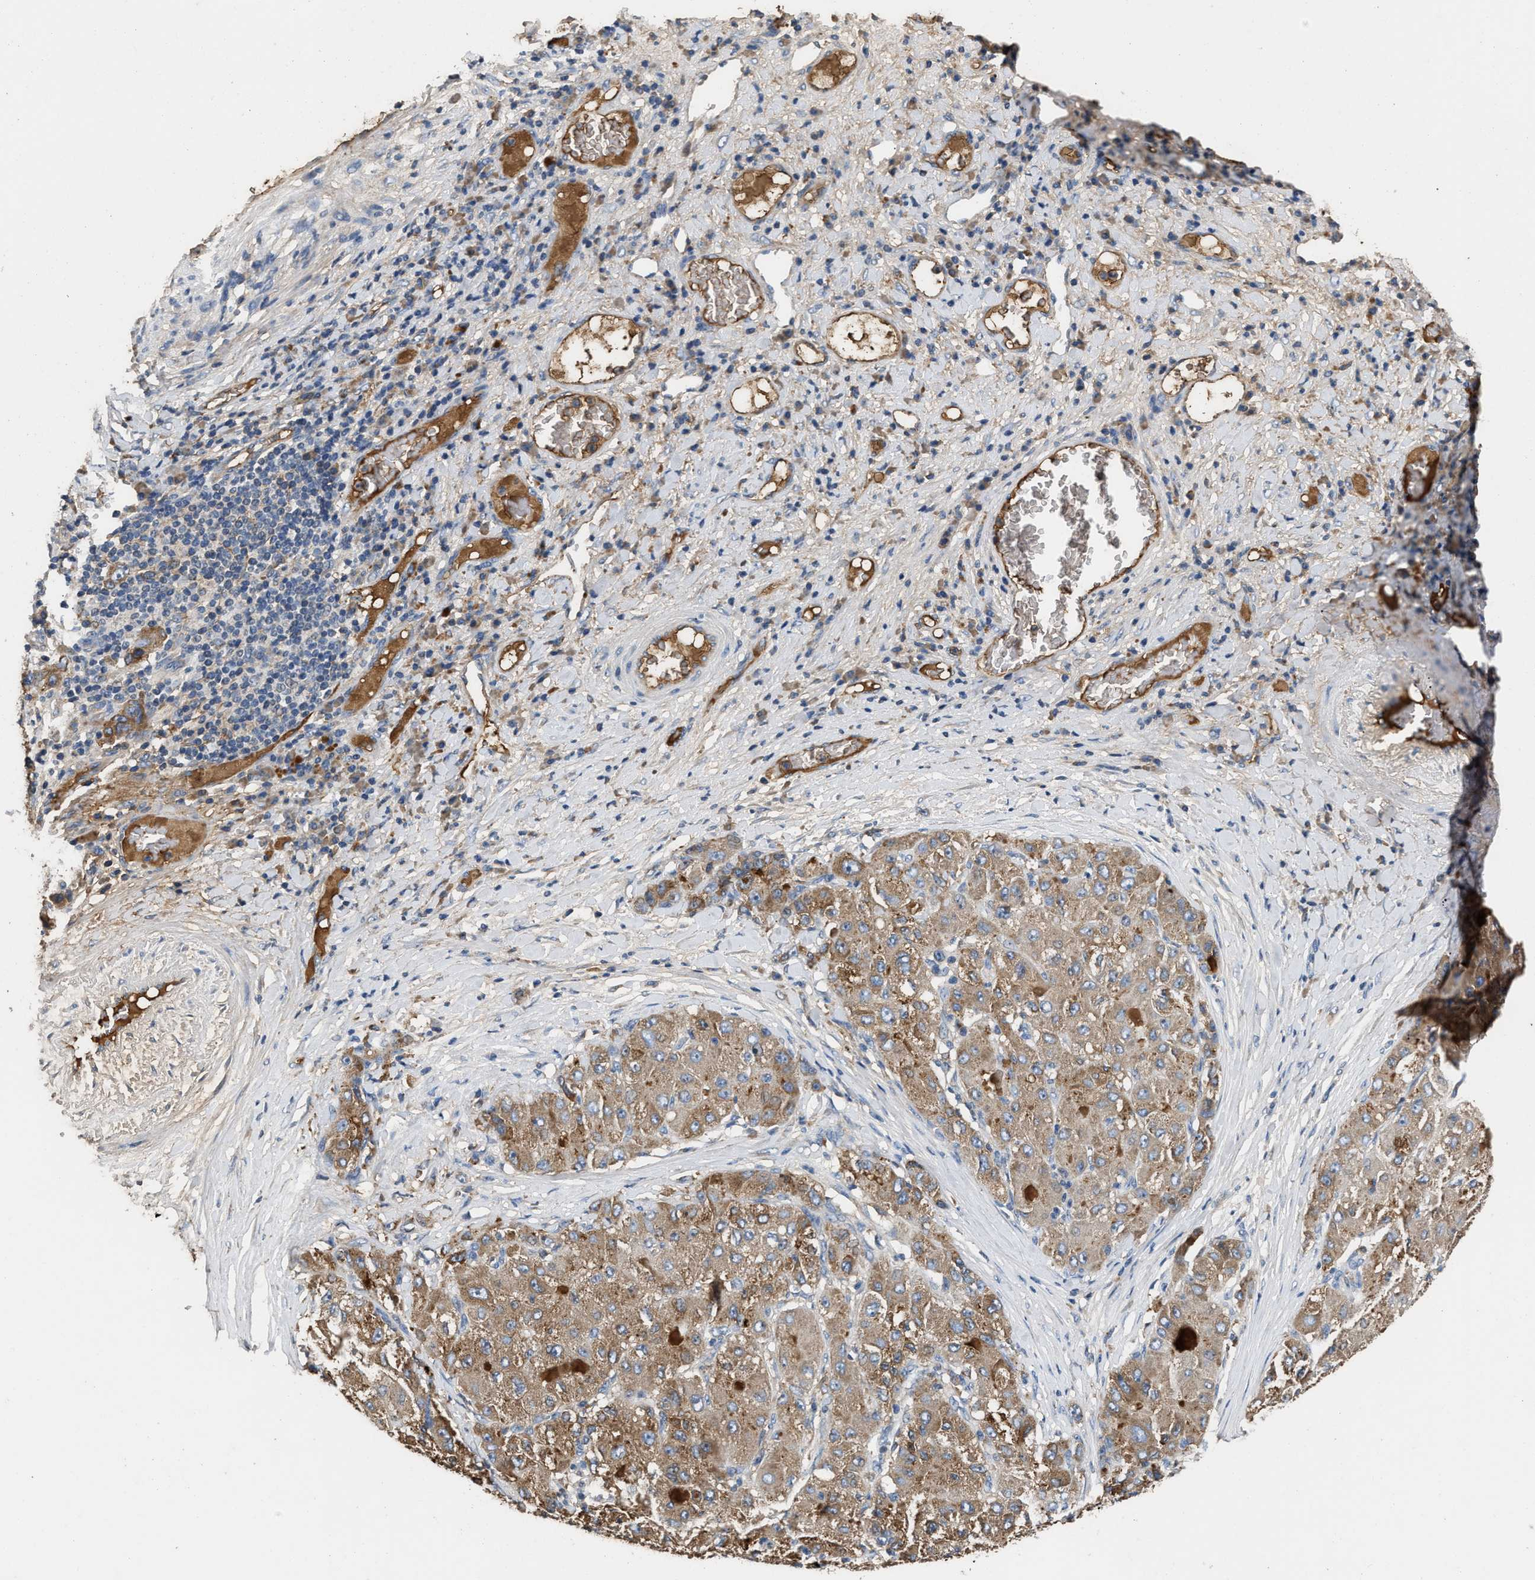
{"staining": {"intensity": "moderate", "quantity": ">75%", "location": "cytoplasmic/membranous"}, "tissue": "liver cancer", "cell_type": "Tumor cells", "image_type": "cancer", "snomed": [{"axis": "morphology", "description": "Cholangiocarcinoma"}, {"axis": "topography", "description": "Liver"}], "caption": "Tumor cells reveal medium levels of moderate cytoplasmic/membranous positivity in about >75% of cells in human cholangiocarcinoma (liver).", "gene": "C3", "patient": {"sex": "male", "age": 50}}